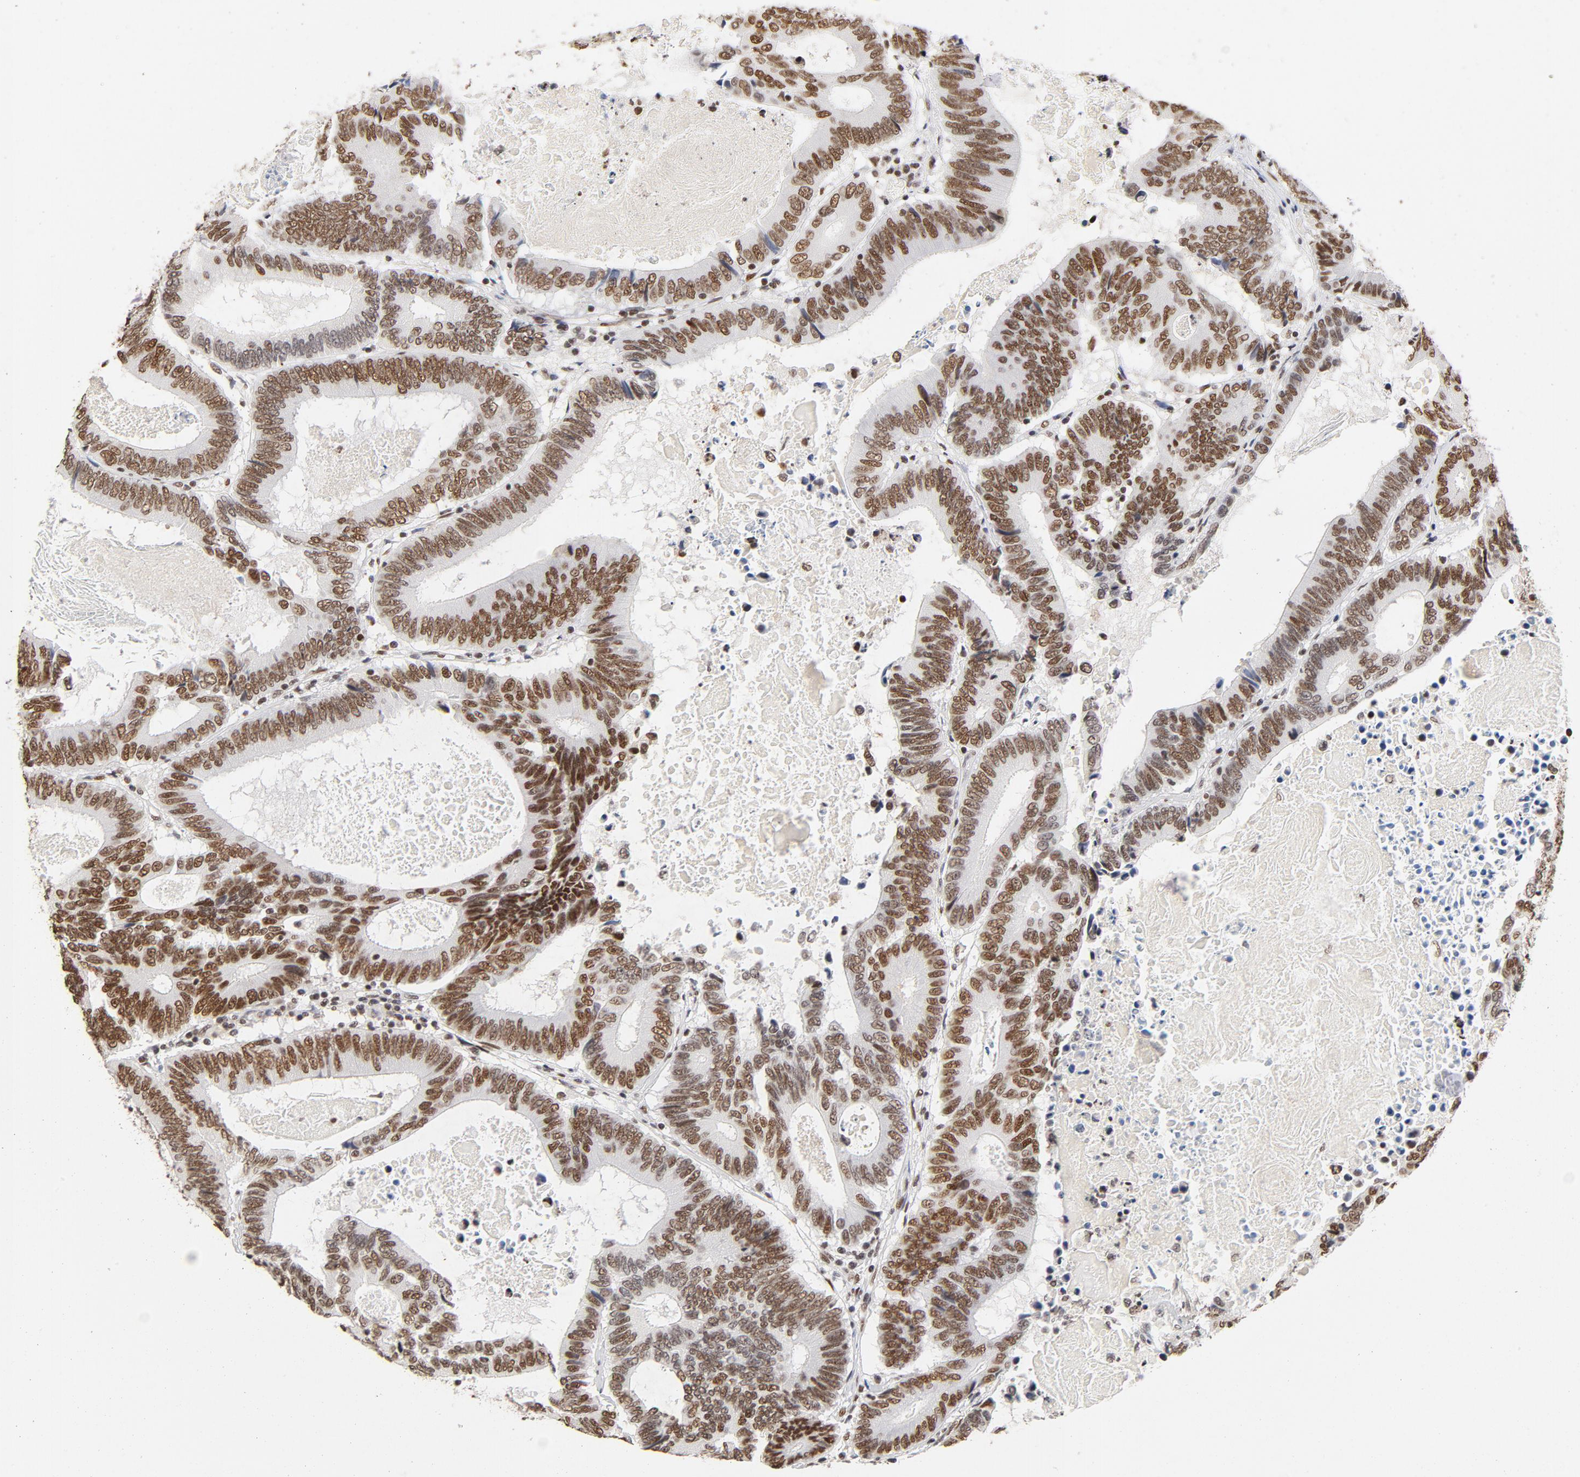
{"staining": {"intensity": "moderate", "quantity": ">75%", "location": "nuclear"}, "tissue": "colorectal cancer", "cell_type": "Tumor cells", "image_type": "cancer", "snomed": [{"axis": "morphology", "description": "Adenocarcinoma, NOS"}, {"axis": "topography", "description": "Colon"}], "caption": "Immunohistochemistry (IHC) of human adenocarcinoma (colorectal) displays medium levels of moderate nuclear staining in about >75% of tumor cells.", "gene": "TP53BP1", "patient": {"sex": "female", "age": 78}}